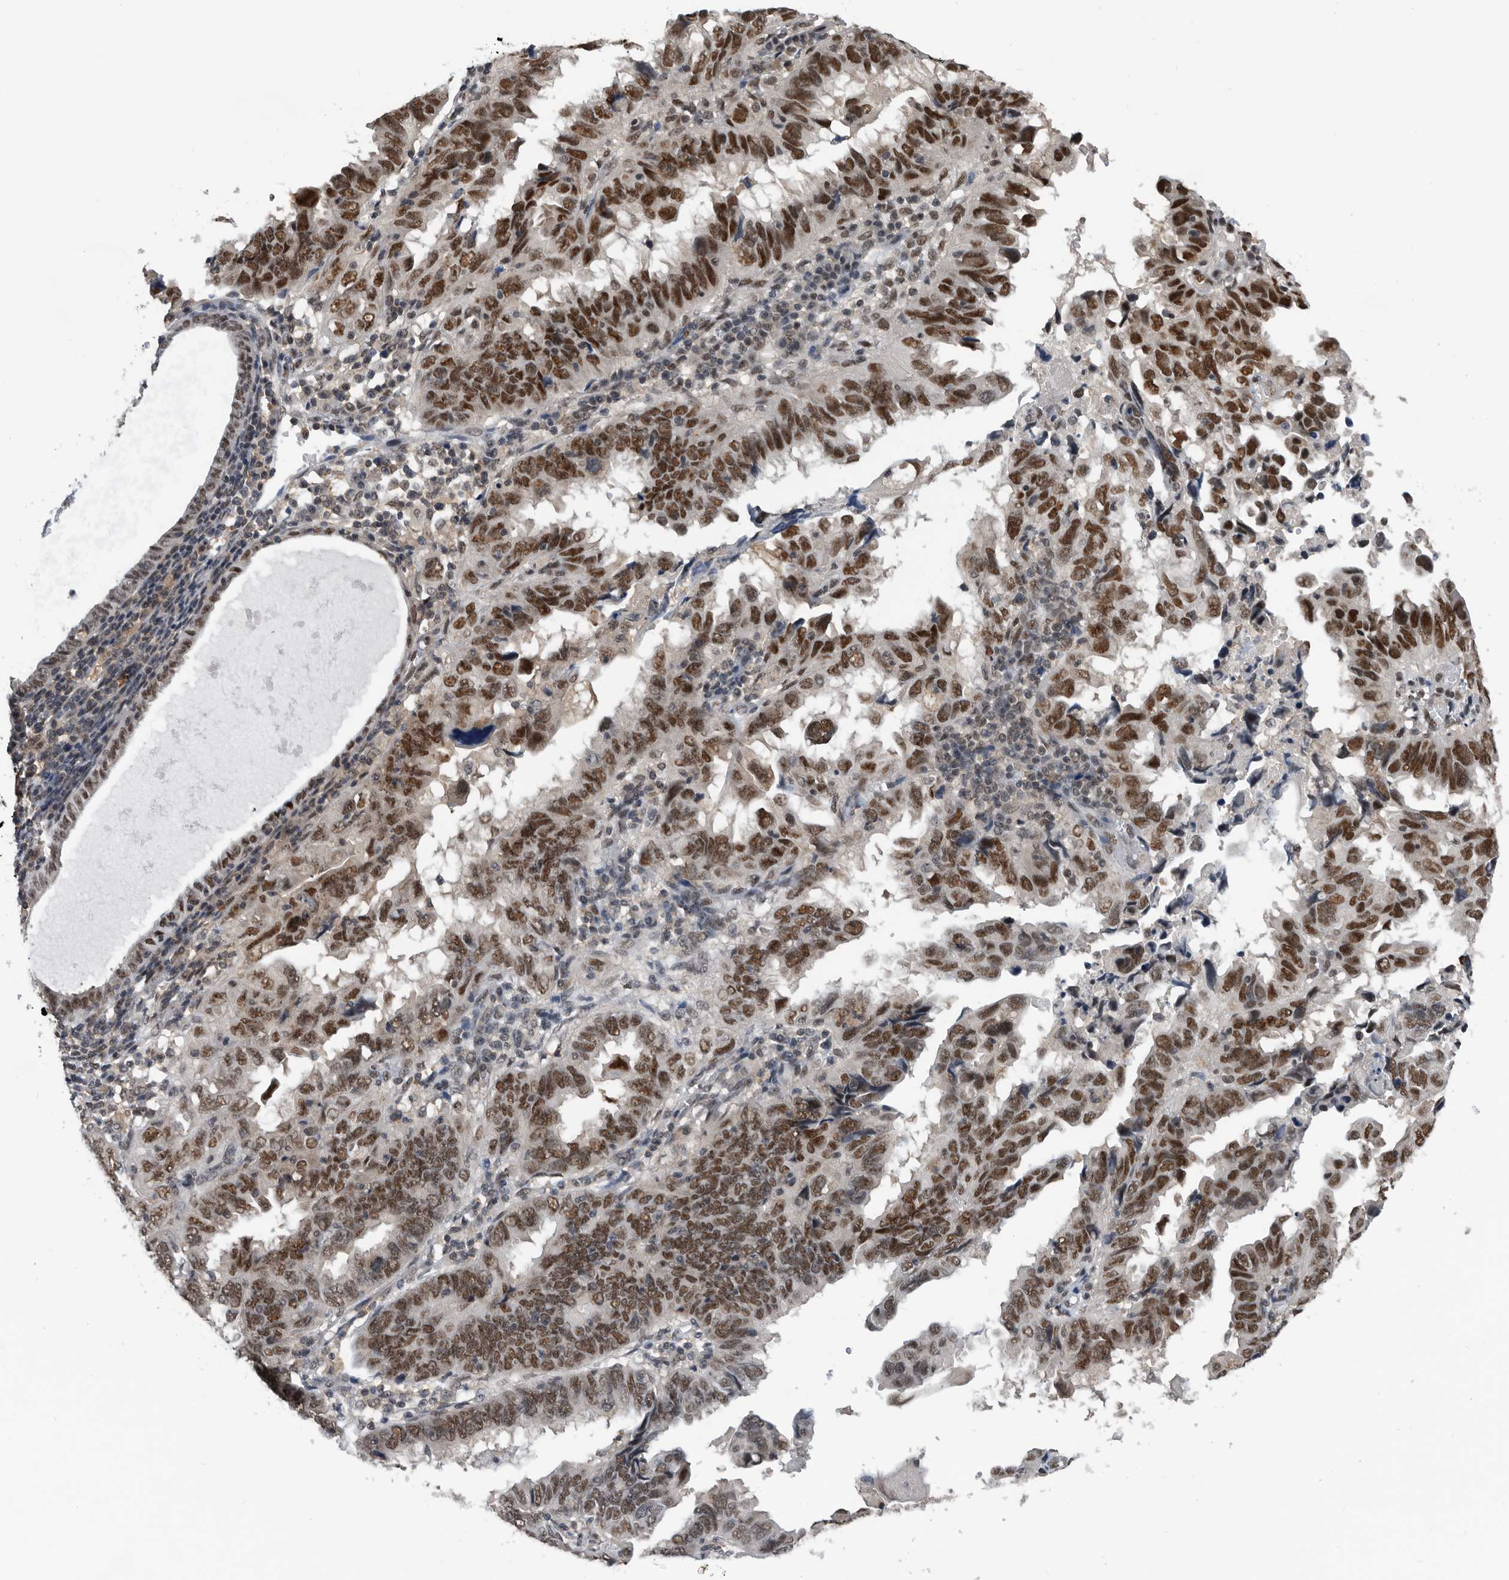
{"staining": {"intensity": "strong", "quantity": "25%-75%", "location": "nuclear"}, "tissue": "endometrial cancer", "cell_type": "Tumor cells", "image_type": "cancer", "snomed": [{"axis": "morphology", "description": "Adenocarcinoma, NOS"}, {"axis": "topography", "description": "Uterus"}], "caption": "Immunohistochemistry staining of adenocarcinoma (endometrial), which exhibits high levels of strong nuclear expression in approximately 25%-75% of tumor cells indicating strong nuclear protein positivity. The staining was performed using DAB (3,3'-diaminobenzidine) (brown) for protein detection and nuclei were counterstained in hematoxylin (blue).", "gene": "ZNF260", "patient": {"sex": "female", "age": 77}}